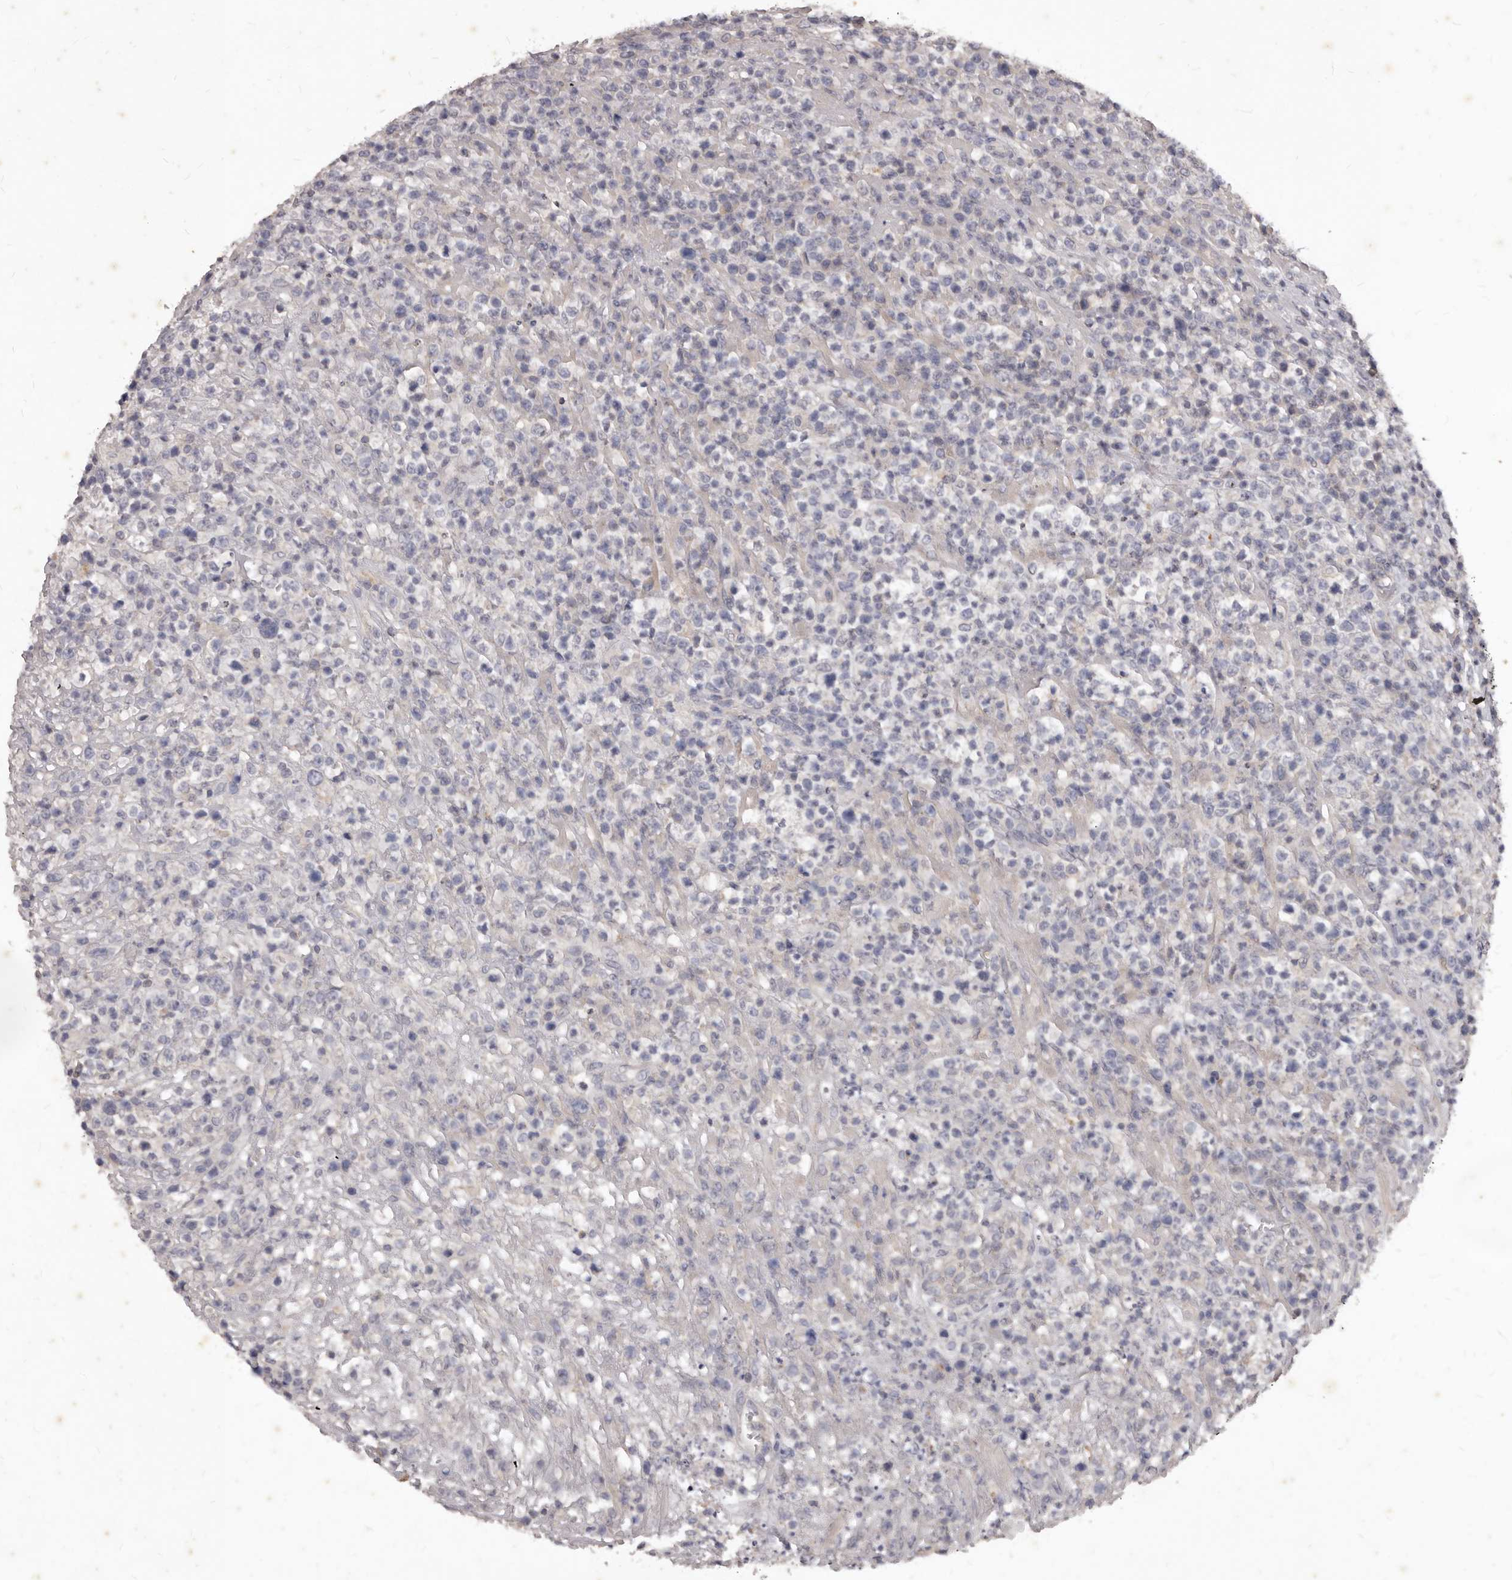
{"staining": {"intensity": "negative", "quantity": "none", "location": "none"}, "tissue": "lymphoma", "cell_type": "Tumor cells", "image_type": "cancer", "snomed": [{"axis": "morphology", "description": "Malignant lymphoma, non-Hodgkin's type, High grade"}, {"axis": "topography", "description": "Colon"}], "caption": "This photomicrograph is of high-grade malignant lymphoma, non-Hodgkin's type stained with immunohistochemistry (IHC) to label a protein in brown with the nuclei are counter-stained blue. There is no expression in tumor cells. (Brightfield microscopy of DAB (3,3'-diaminobenzidine) immunohistochemistry at high magnification).", "gene": "GPRC5C", "patient": {"sex": "female", "age": 53}}